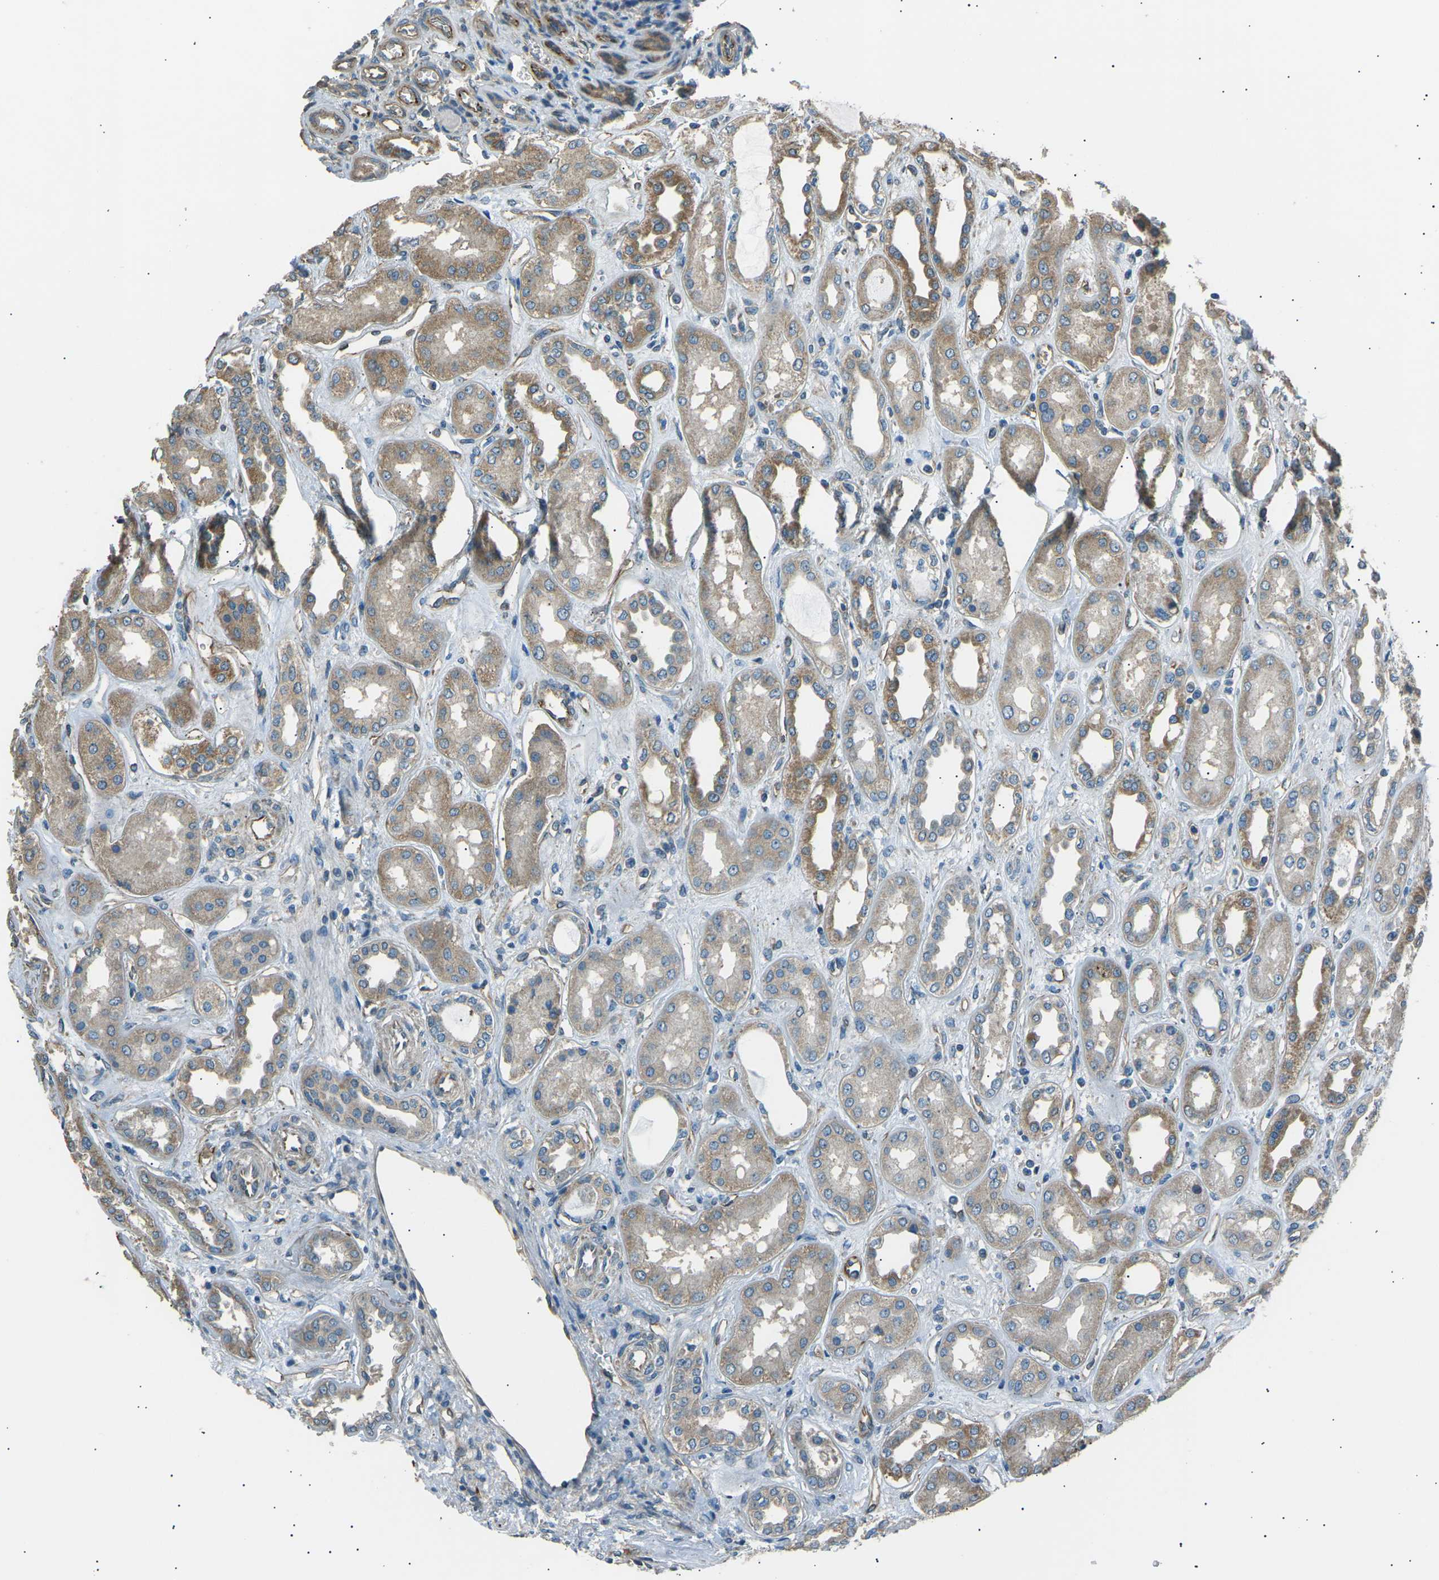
{"staining": {"intensity": "strong", "quantity": "25%-75%", "location": "cytoplasmic/membranous"}, "tissue": "kidney", "cell_type": "Cells in glomeruli", "image_type": "normal", "snomed": [{"axis": "morphology", "description": "Normal tissue, NOS"}, {"axis": "topography", "description": "Kidney"}], "caption": "The image demonstrates immunohistochemical staining of benign kidney. There is strong cytoplasmic/membranous staining is seen in about 25%-75% of cells in glomeruli.", "gene": "SLK", "patient": {"sex": "male", "age": 59}}